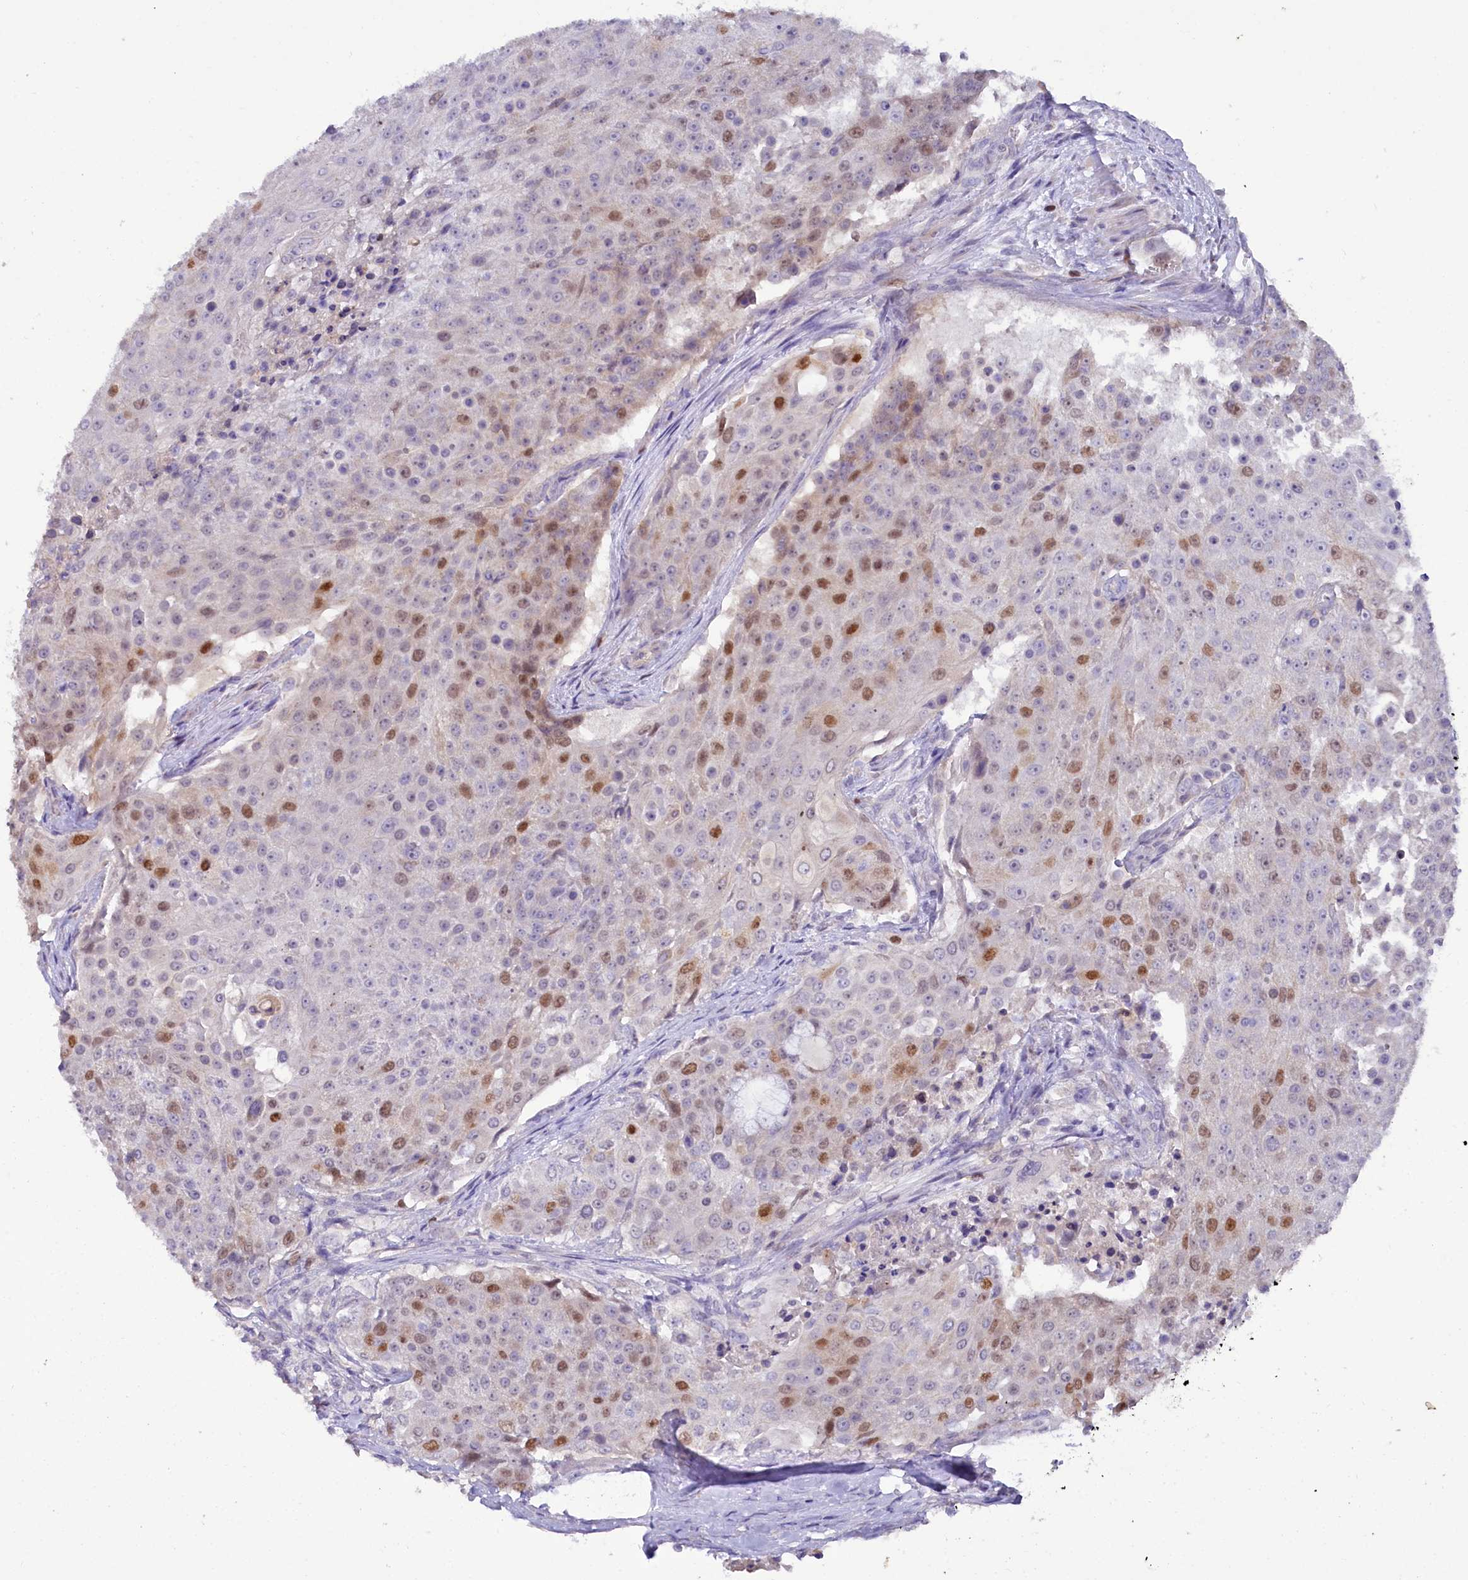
{"staining": {"intensity": "moderate", "quantity": "<25%", "location": "nuclear"}, "tissue": "urothelial cancer", "cell_type": "Tumor cells", "image_type": "cancer", "snomed": [{"axis": "morphology", "description": "Urothelial carcinoma, High grade"}, {"axis": "topography", "description": "Urinary bladder"}], "caption": "Immunohistochemistry histopathology image of urothelial cancer stained for a protein (brown), which exhibits low levels of moderate nuclear staining in approximately <25% of tumor cells.", "gene": "FAM111B", "patient": {"sex": "female", "age": 63}}